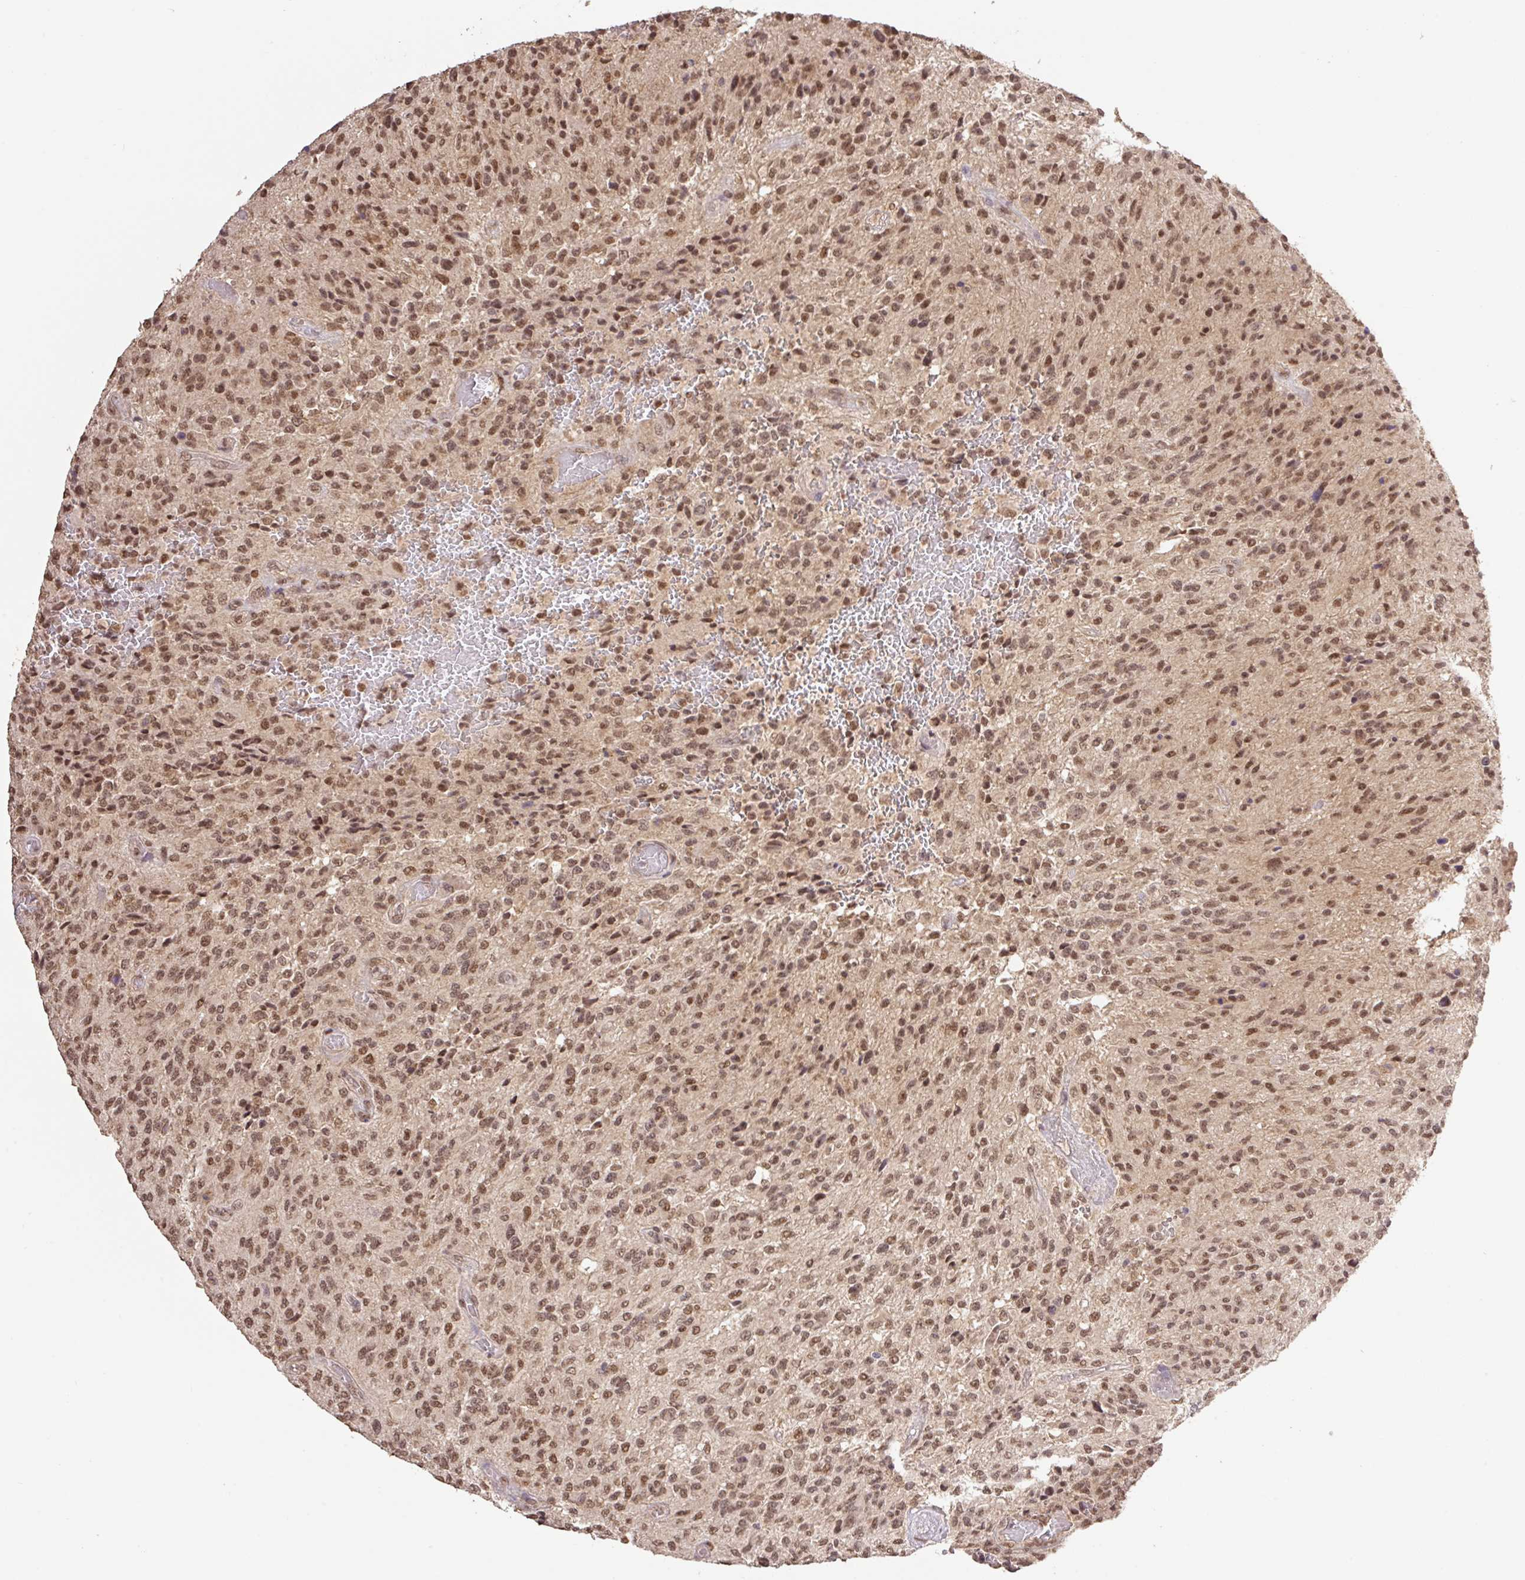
{"staining": {"intensity": "moderate", "quantity": ">75%", "location": "nuclear"}, "tissue": "glioma", "cell_type": "Tumor cells", "image_type": "cancer", "snomed": [{"axis": "morphology", "description": "Normal tissue, NOS"}, {"axis": "morphology", "description": "Glioma, malignant, High grade"}, {"axis": "topography", "description": "Cerebral cortex"}], "caption": "Protein staining shows moderate nuclear staining in about >75% of tumor cells in glioma. (DAB IHC, brown staining for protein, blue staining for nuclei).", "gene": "VPS25", "patient": {"sex": "male", "age": 56}}